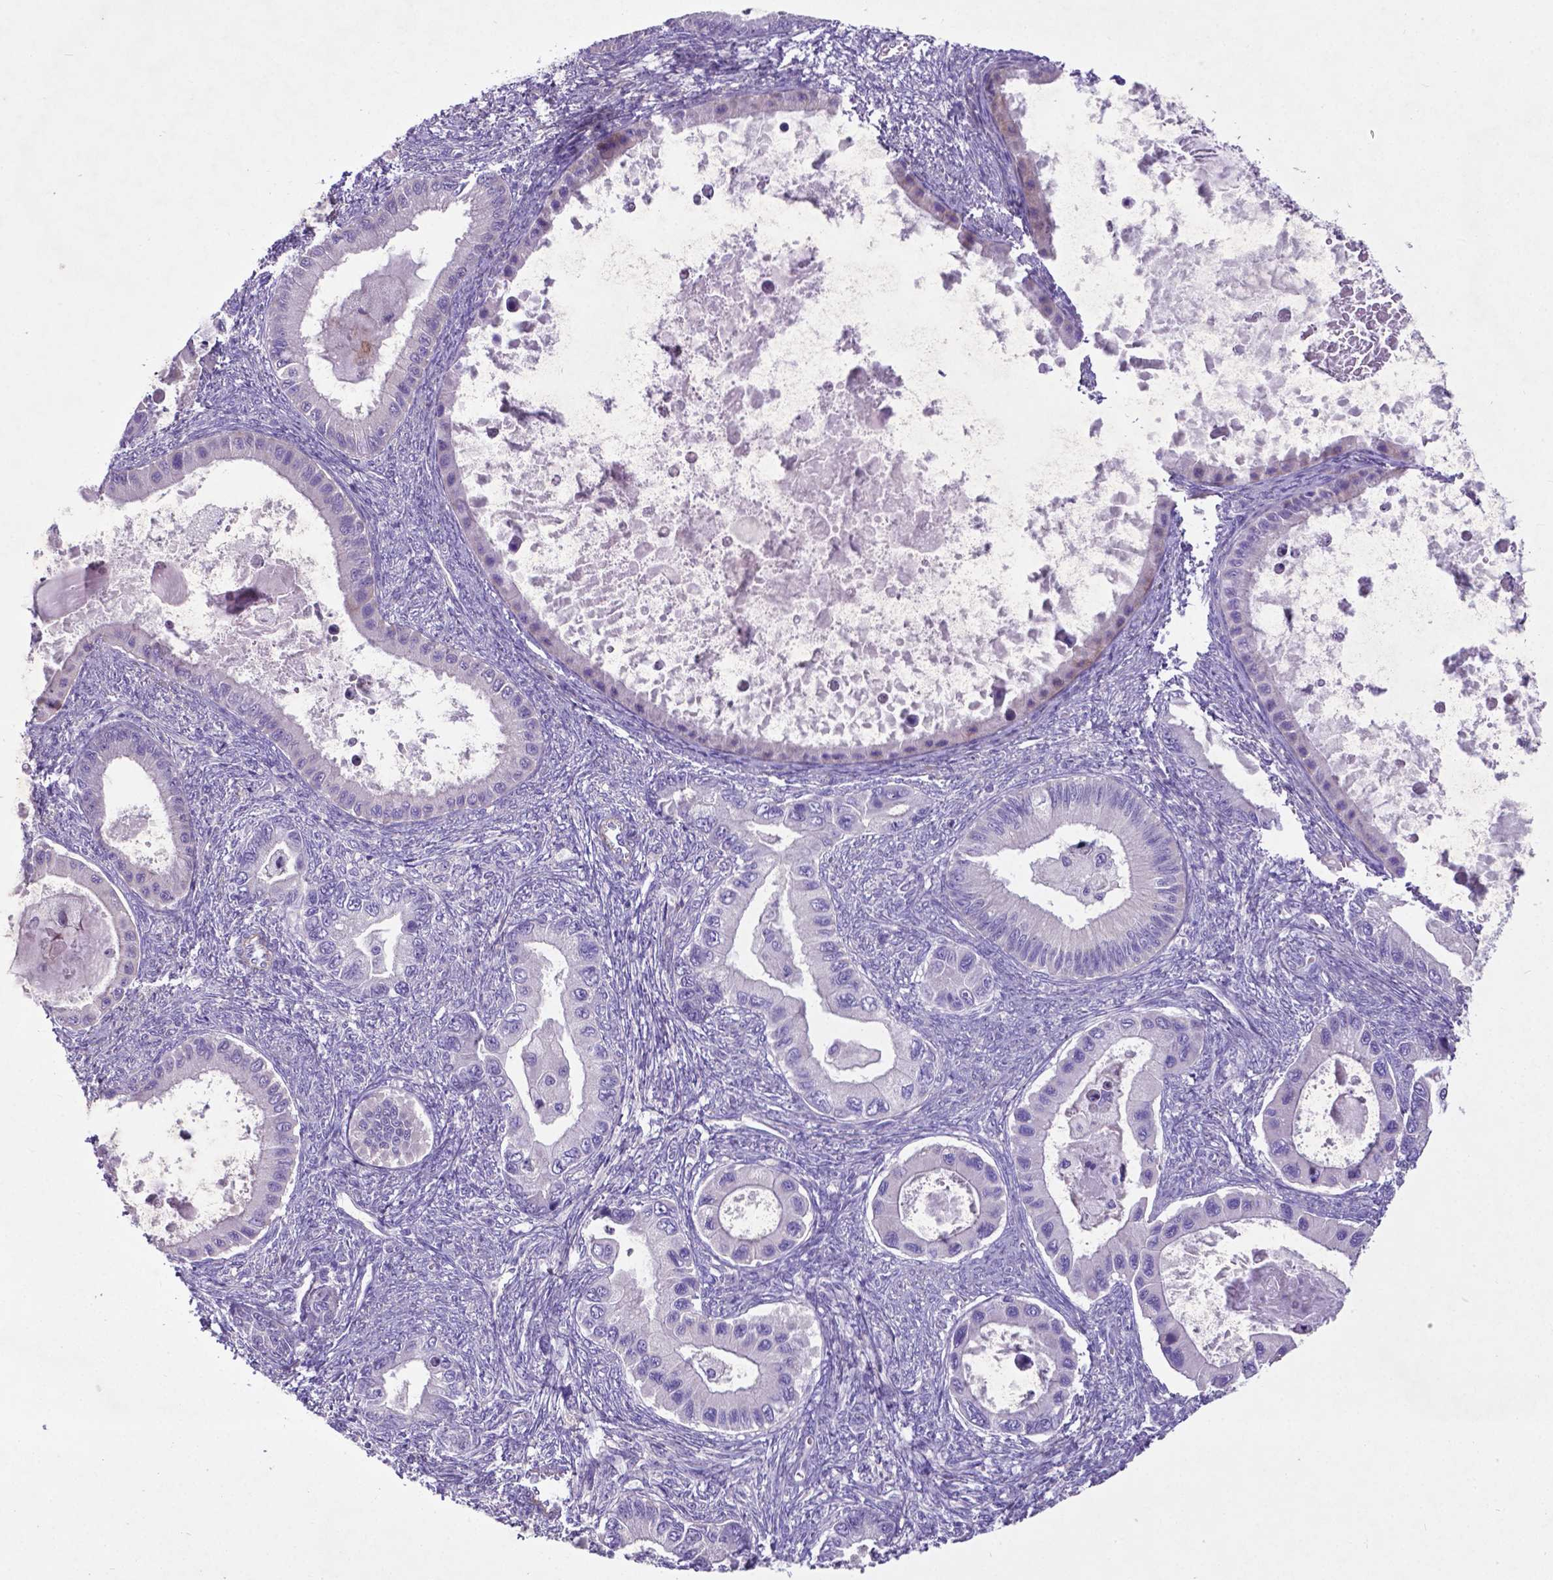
{"staining": {"intensity": "negative", "quantity": "none", "location": "none"}, "tissue": "ovarian cancer", "cell_type": "Tumor cells", "image_type": "cancer", "snomed": [{"axis": "morphology", "description": "Cystadenocarcinoma, mucinous, NOS"}, {"axis": "topography", "description": "Ovary"}], "caption": "Tumor cells are negative for protein expression in human ovarian mucinous cystadenocarcinoma. The staining was performed using DAB to visualize the protein expression in brown, while the nuclei were stained in blue with hematoxylin (Magnification: 20x).", "gene": "PFKFB4", "patient": {"sex": "female", "age": 64}}